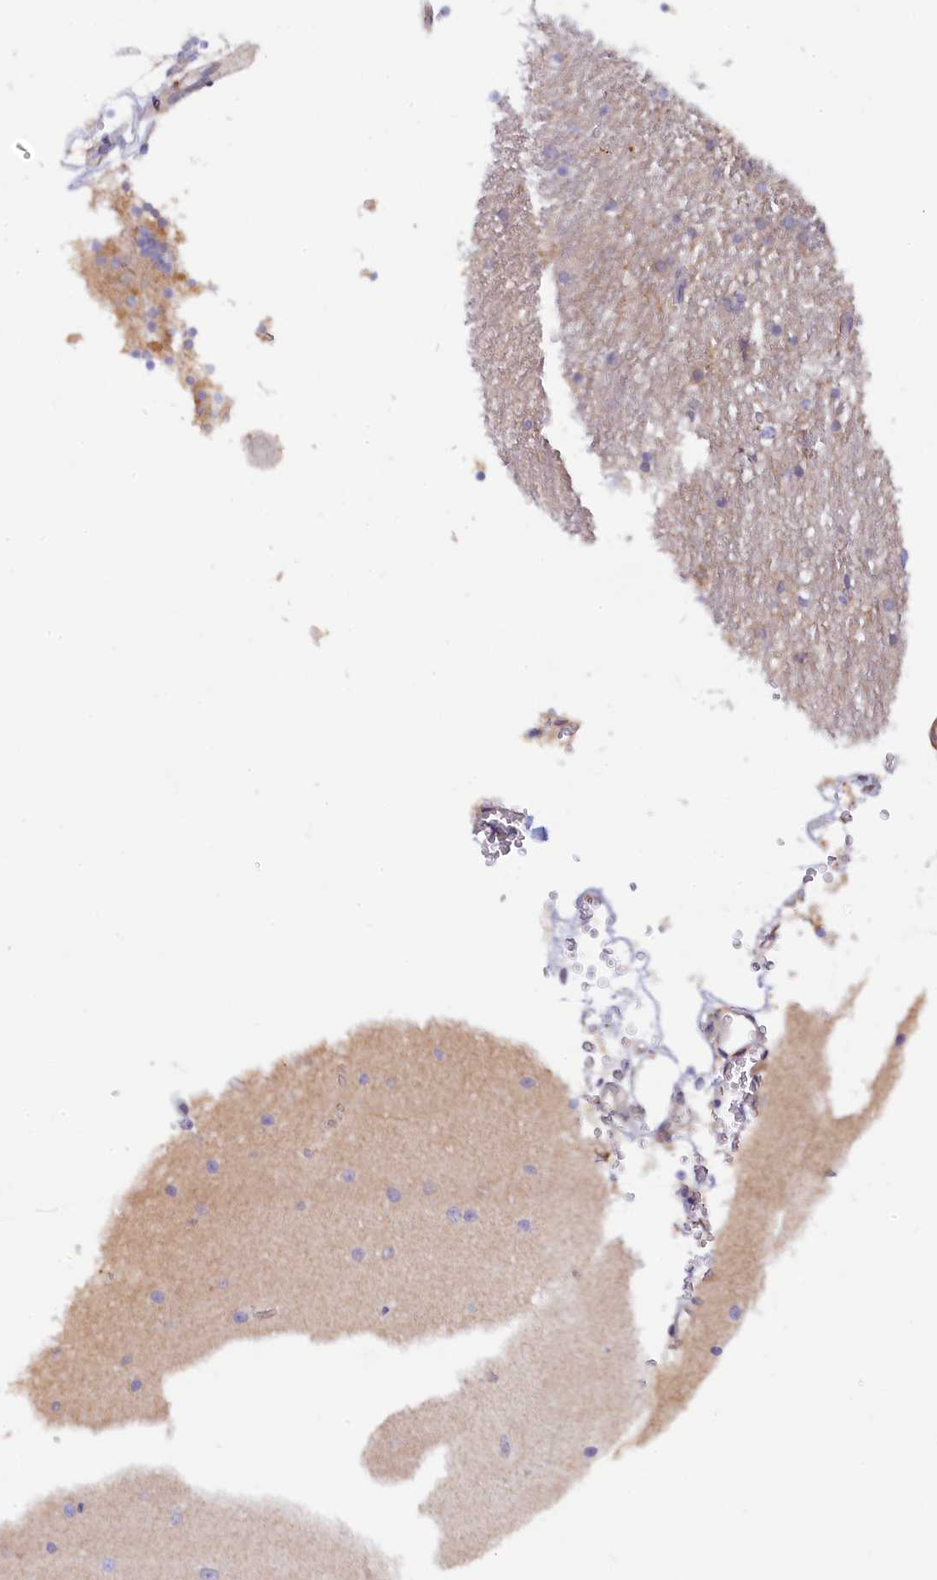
{"staining": {"intensity": "negative", "quantity": "none", "location": "none"}, "tissue": "cerebellum", "cell_type": "Cells in granular layer", "image_type": "normal", "snomed": [{"axis": "morphology", "description": "Normal tissue, NOS"}, {"axis": "topography", "description": "Cerebellum"}], "caption": "DAB (3,3'-diaminobenzidine) immunohistochemical staining of benign human cerebellum demonstrates no significant staining in cells in granular layer.", "gene": "JPT2", "patient": {"sex": "male", "age": 54}}